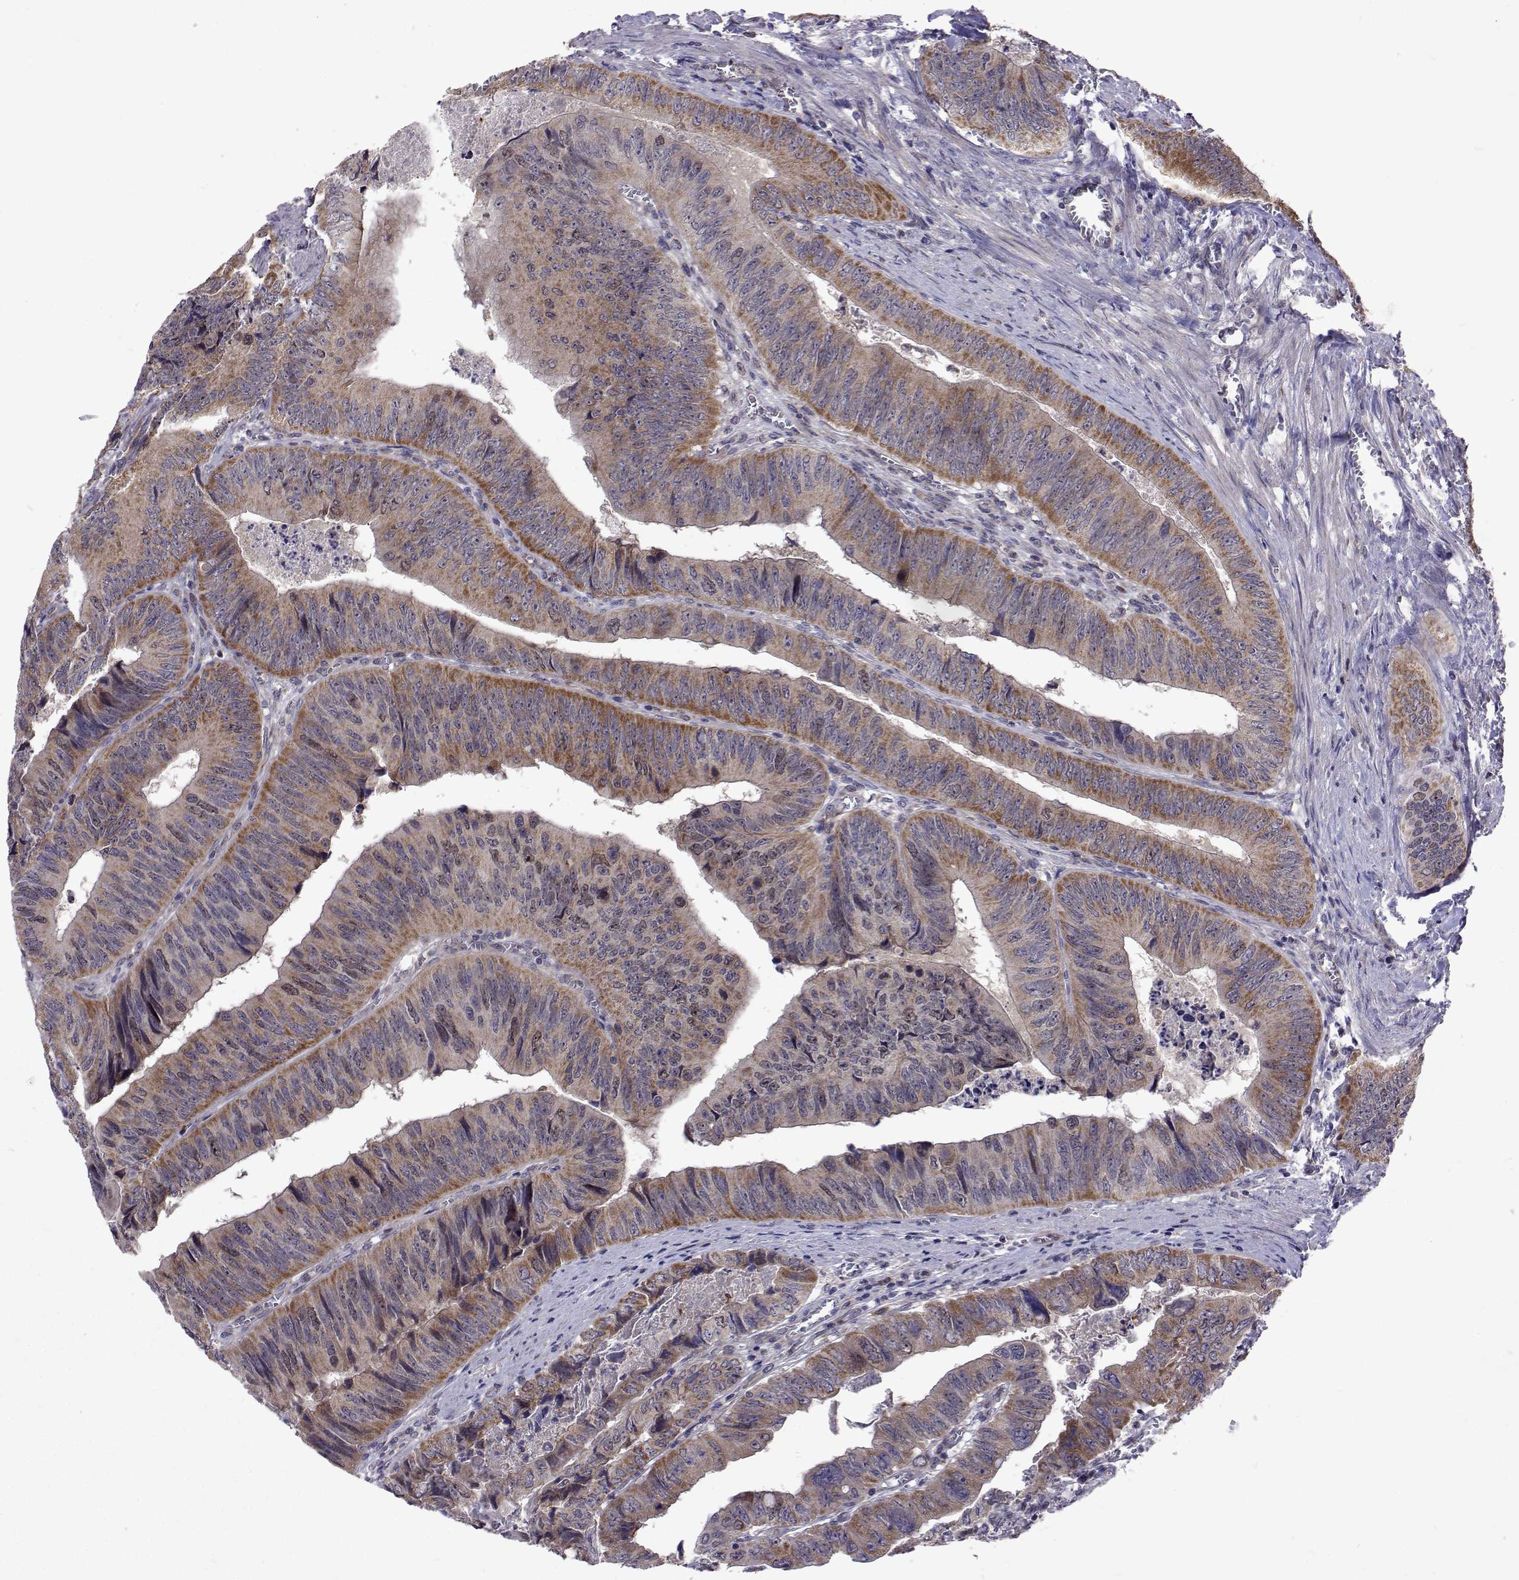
{"staining": {"intensity": "moderate", "quantity": "25%-75%", "location": "cytoplasmic/membranous"}, "tissue": "colorectal cancer", "cell_type": "Tumor cells", "image_type": "cancer", "snomed": [{"axis": "morphology", "description": "Adenocarcinoma, NOS"}, {"axis": "topography", "description": "Colon"}], "caption": "A micrograph showing moderate cytoplasmic/membranous staining in approximately 25%-75% of tumor cells in colorectal adenocarcinoma, as visualized by brown immunohistochemical staining.", "gene": "DHTKD1", "patient": {"sex": "female", "age": 84}}